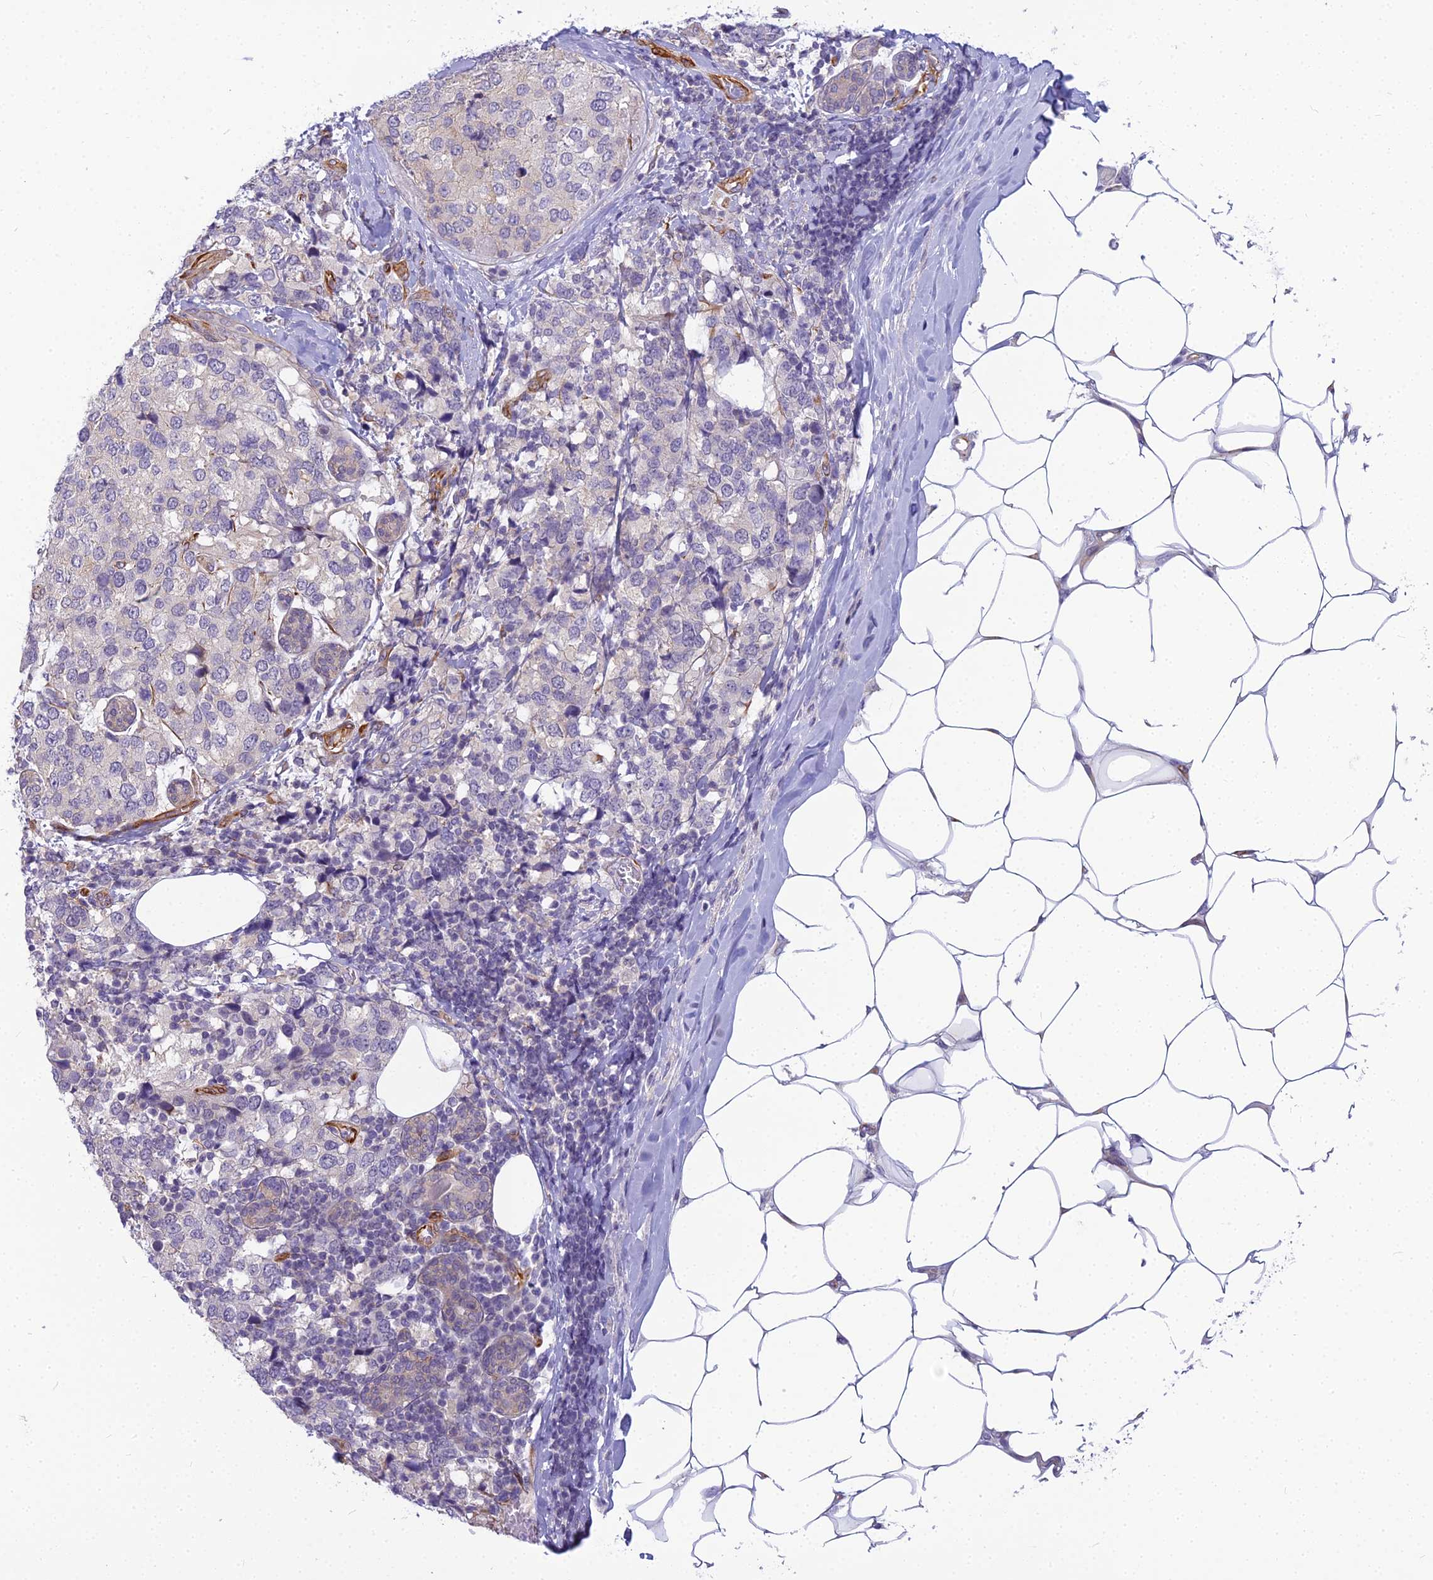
{"staining": {"intensity": "negative", "quantity": "none", "location": "none"}, "tissue": "breast cancer", "cell_type": "Tumor cells", "image_type": "cancer", "snomed": [{"axis": "morphology", "description": "Lobular carcinoma"}, {"axis": "topography", "description": "Breast"}], "caption": "The immunohistochemistry (IHC) image has no significant positivity in tumor cells of breast lobular carcinoma tissue. (DAB (3,3'-diaminobenzidine) immunohistochemistry (IHC), high magnification).", "gene": "RGL3", "patient": {"sex": "female", "age": 59}}